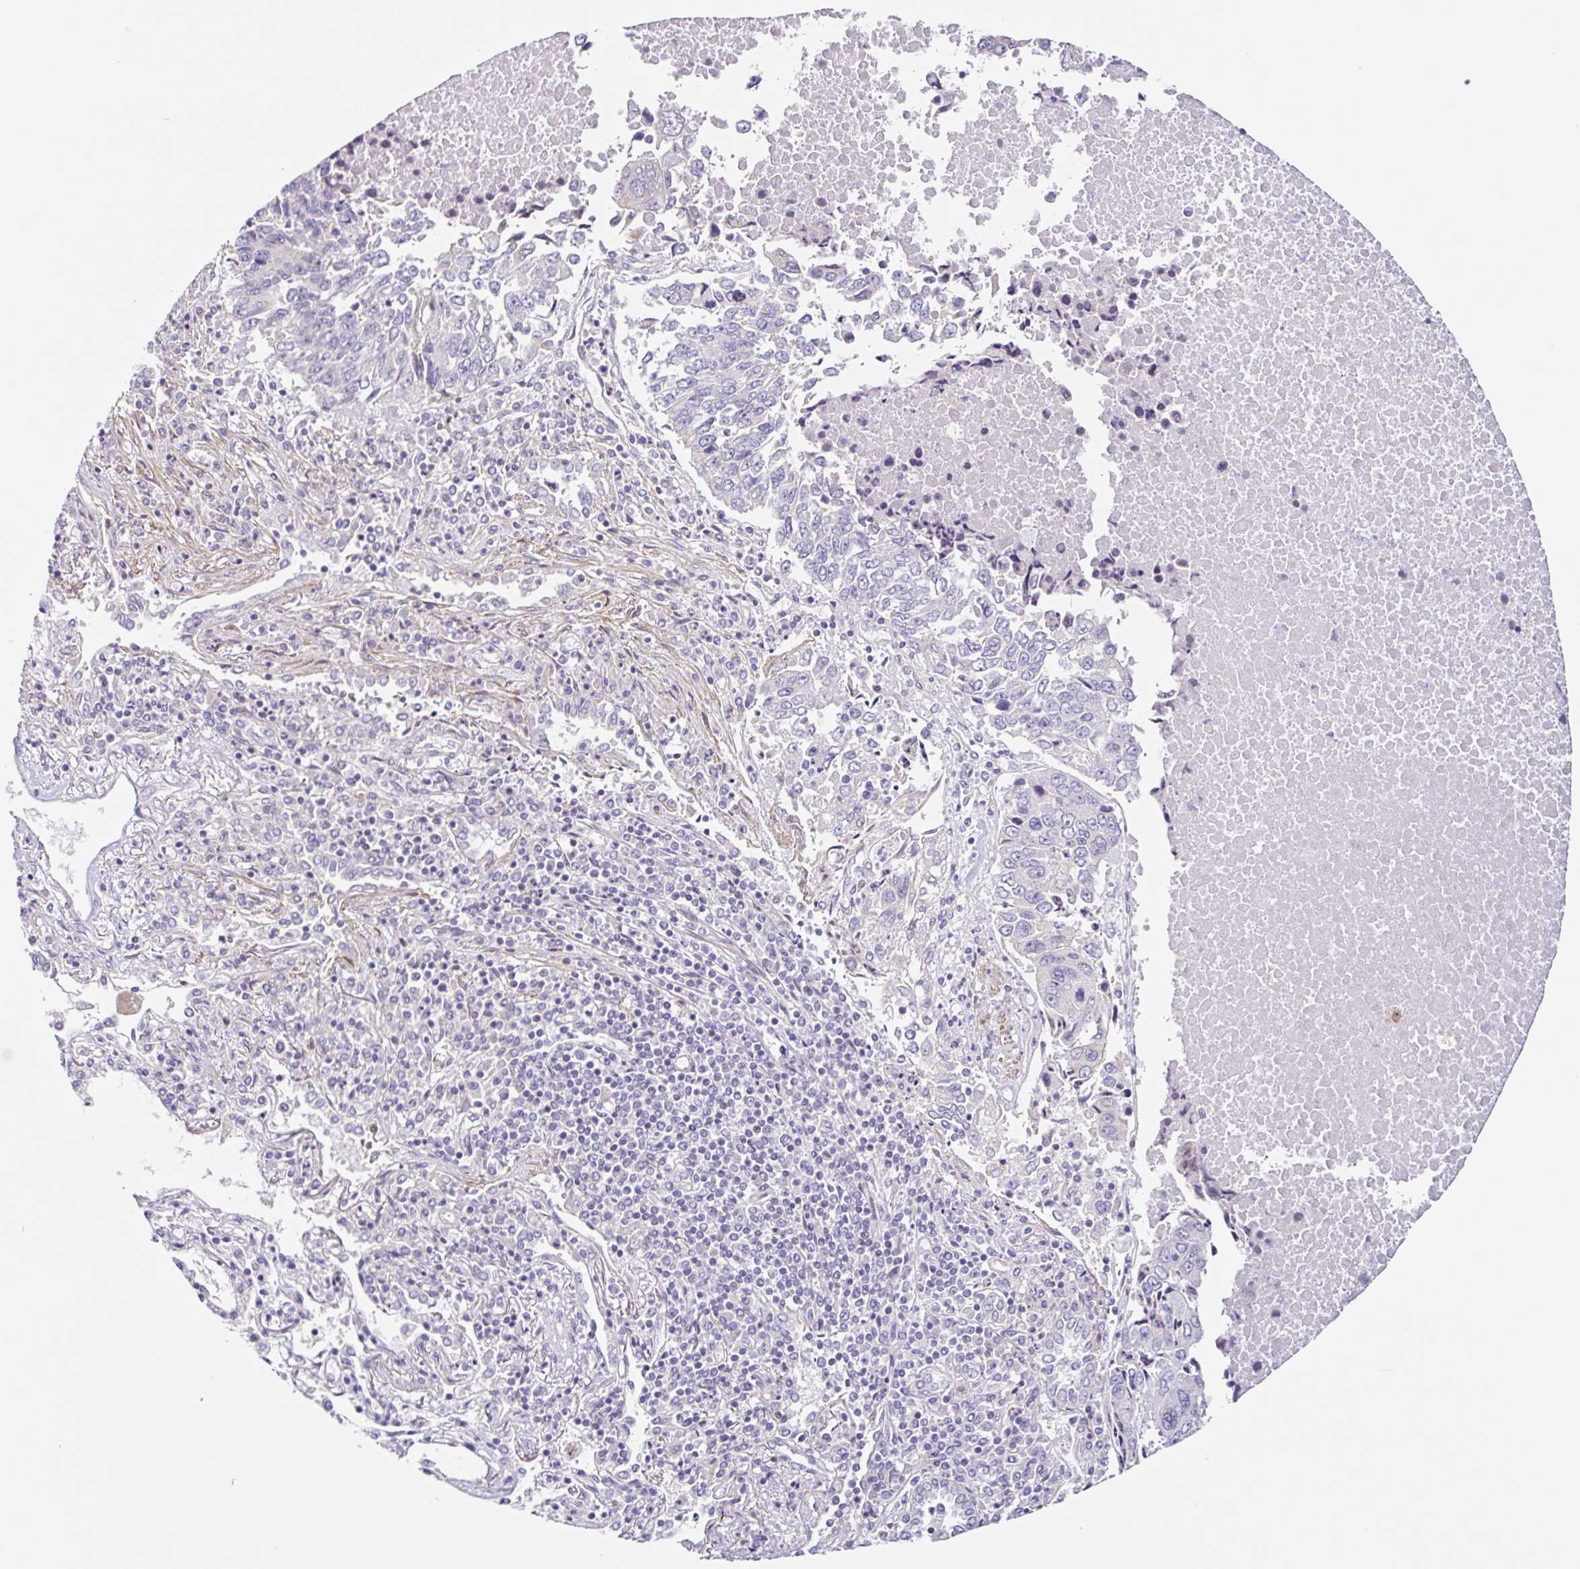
{"staining": {"intensity": "negative", "quantity": "none", "location": "none"}, "tissue": "lung cancer", "cell_type": "Tumor cells", "image_type": "cancer", "snomed": [{"axis": "morphology", "description": "Squamous cell carcinoma, NOS"}, {"axis": "topography", "description": "Lung"}], "caption": "Immunohistochemistry histopathology image of lung squamous cell carcinoma stained for a protein (brown), which exhibits no expression in tumor cells. (DAB immunohistochemistry (IHC), high magnification).", "gene": "DCAF17", "patient": {"sex": "female", "age": 66}}